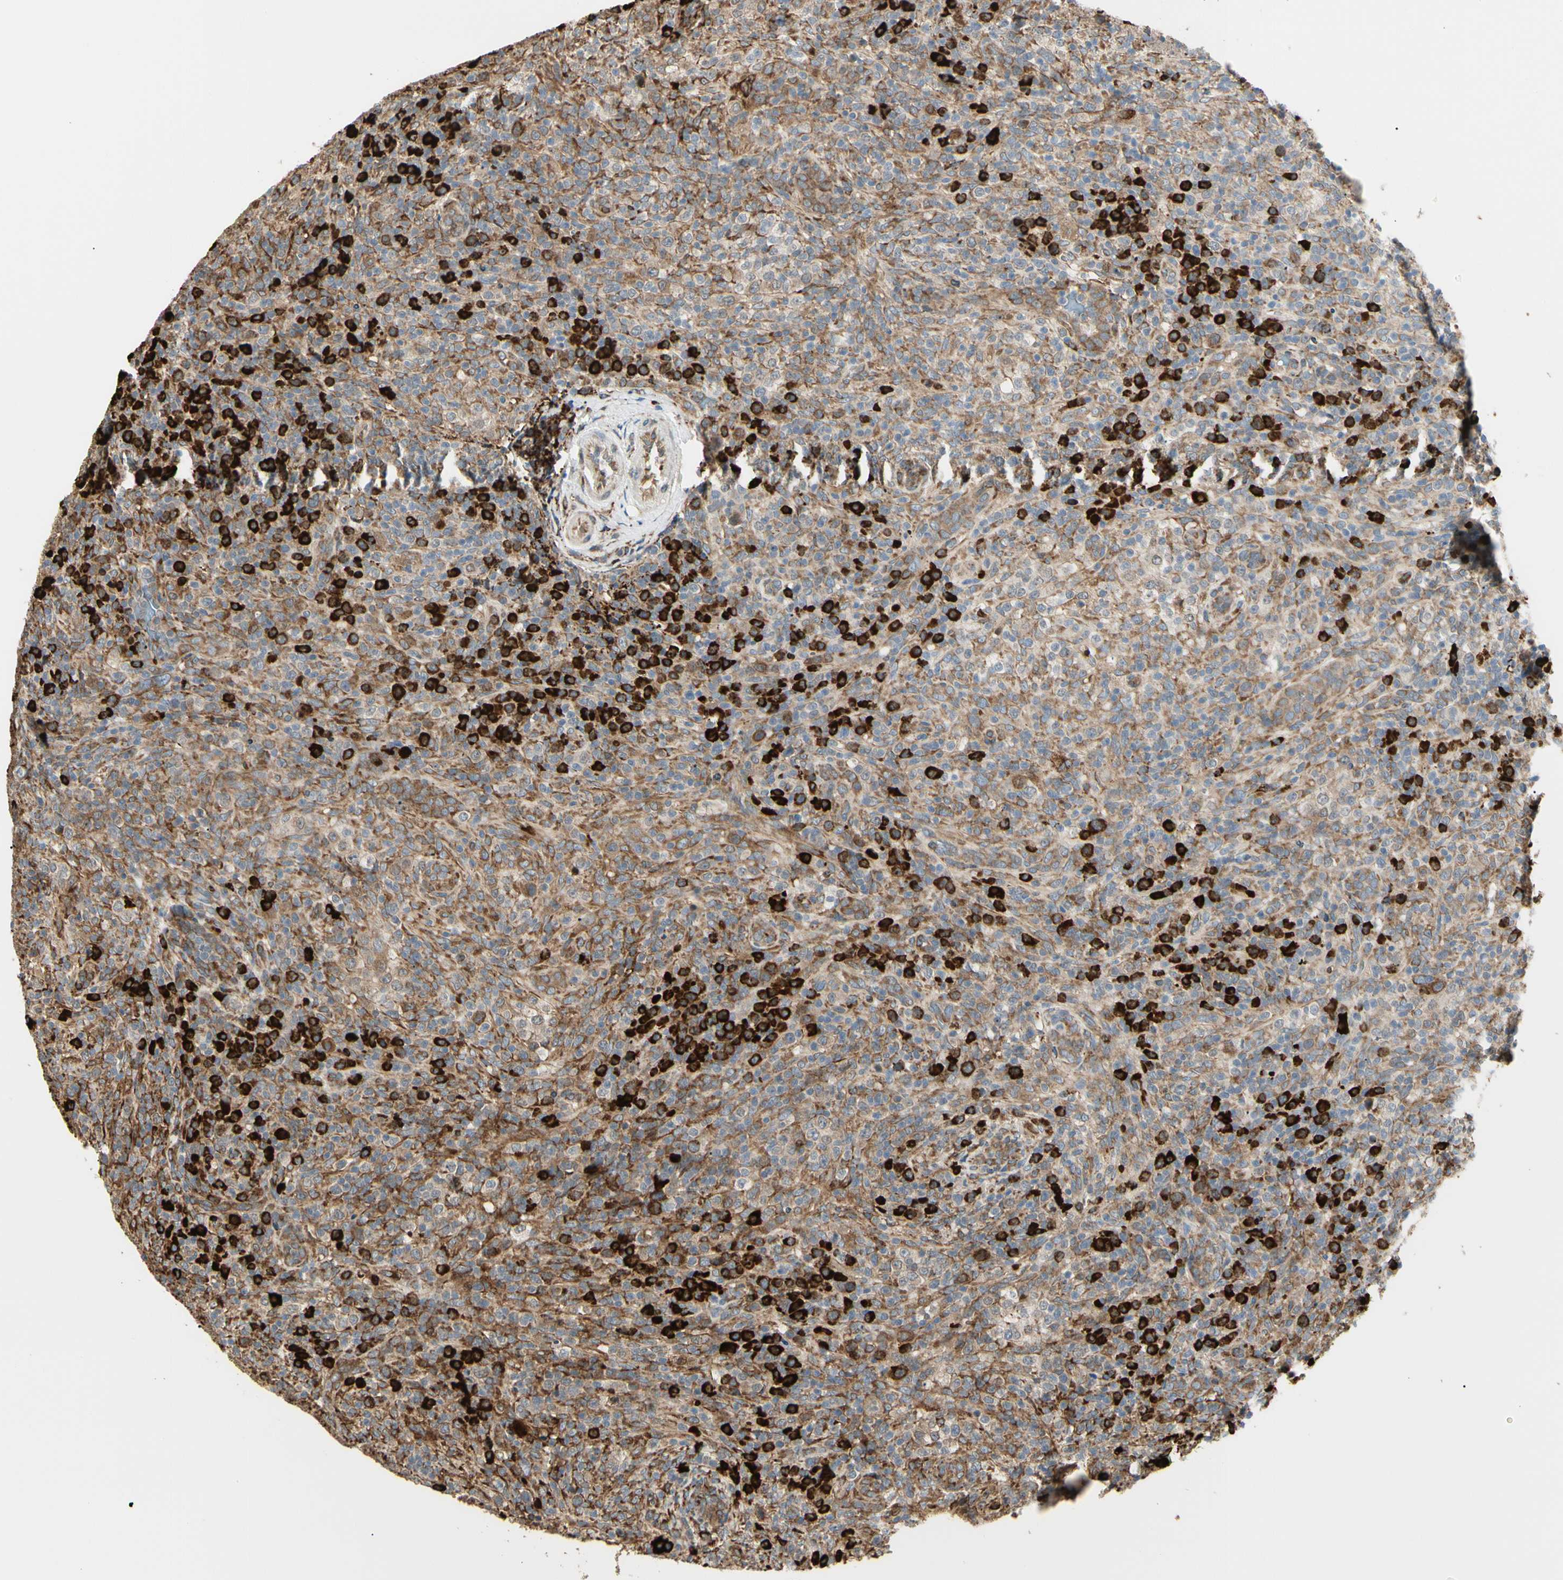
{"staining": {"intensity": "moderate", "quantity": ">75%", "location": "cytoplasmic/membranous"}, "tissue": "lymphoma", "cell_type": "Tumor cells", "image_type": "cancer", "snomed": [{"axis": "morphology", "description": "Malignant lymphoma, non-Hodgkin's type, High grade"}, {"axis": "topography", "description": "Lymph node"}], "caption": "Protein analysis of lymphoma tissue shows moderate cytoplasmic/membranous positivity in approximately >75% of tumor cells. The staining was performed using DAB, with brown indicating positive protein expression. Nuclei are stained blue with hematoxylin.", "gene": "HSP90B1", "patient": {"sex": "female", "age": 76}}